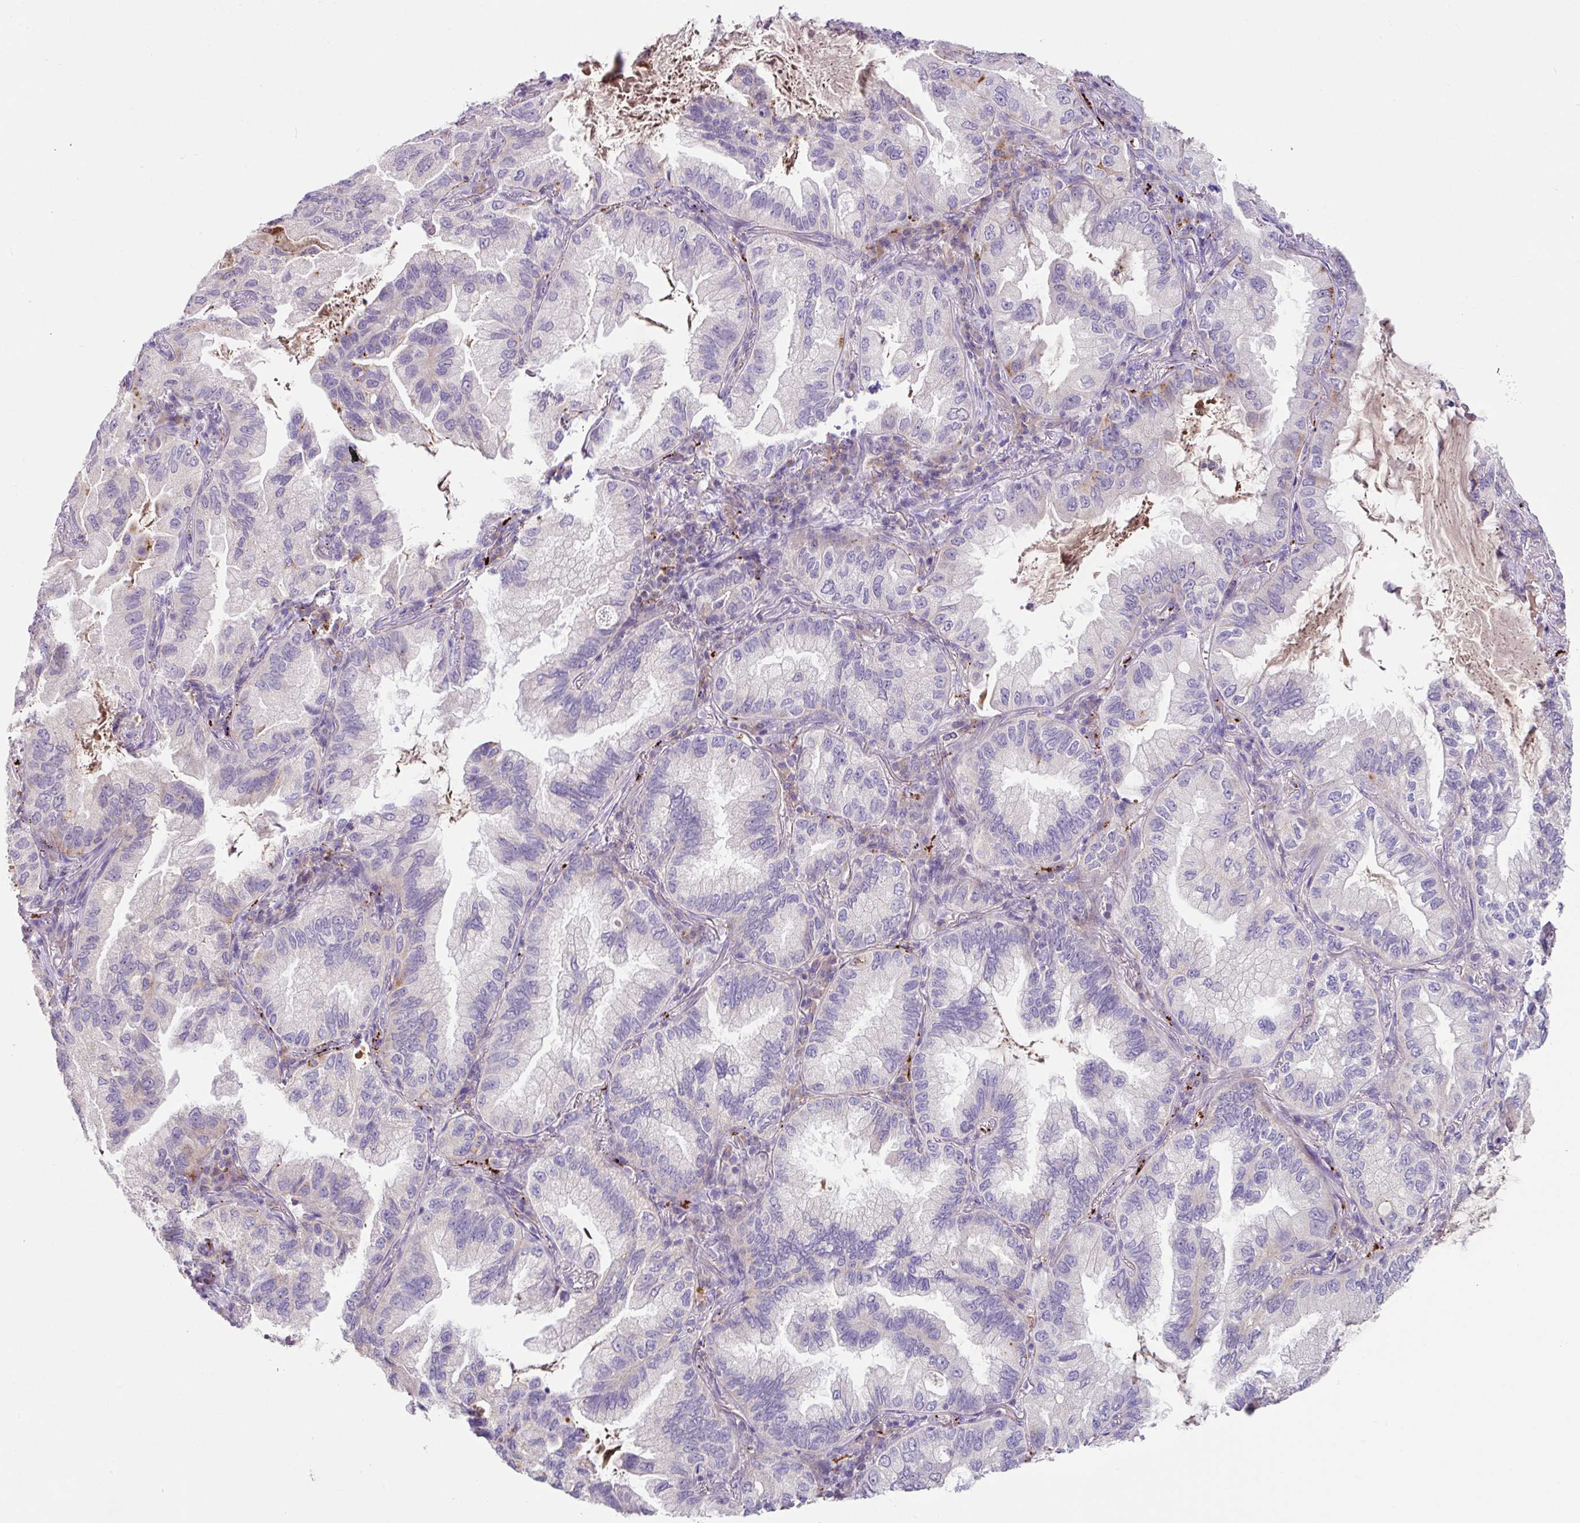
{"staining": {"intensity": "negative", "quantity": "none", "location": "none"}, "tissue": "lung cancer", "cell_type": "Tumor cells", "image_type": "cancer", "snomed": [{"axis": "morphology", "description": "Adenocarcinoma, NOS"}, {"axis": "topography", "description": "Lung"}], "caption": "High magnification brightfield microscopy of adenocarcinoma (lung) stained with DAB (brown) and counterstained with hematoxylin (blue): tumor cells show no significant expression.", "gene": "PLEKHH3", "patient": {"sex": "female", "age": 69}}